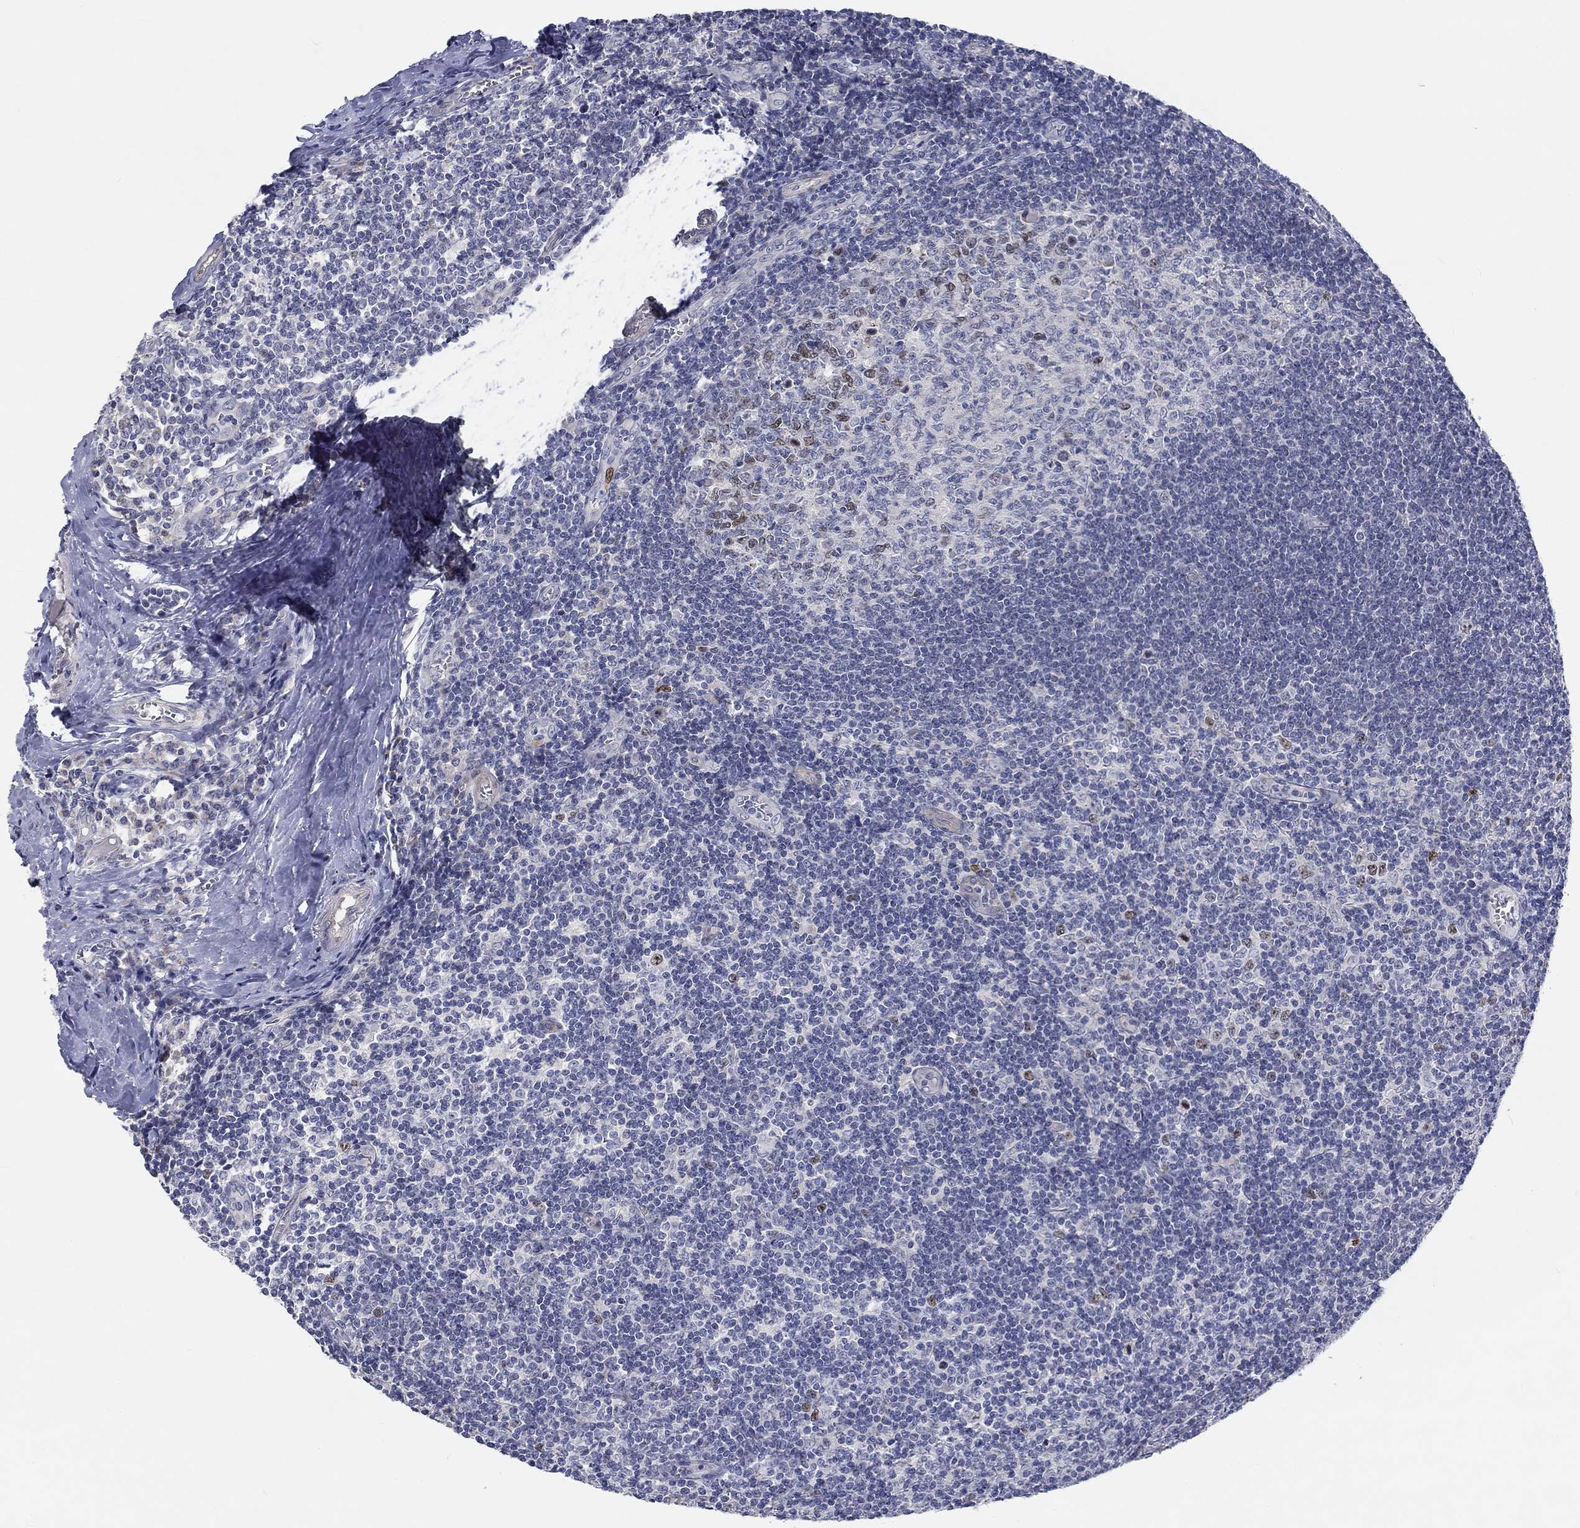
{"staining": {"intensity": "strong", "quantity": "<25%", "location": "nuclear"}, "tissue": "tonsil", "cell_type": "Germinal center cells", "image_type": "normal", "snomed": [{"axis": "morphology", "description": "Normal tissue, NOS"}, {"axis": "topography", "description": "Tonsil"}], "caption": "This is an image of immunohistochemistry (IHC) staining of unremarkable tonsil, which shows strong expression in the nuclear of germinal center cells.", "gene": "PRC1", "patient": {"sex": "male", "age": 33}}